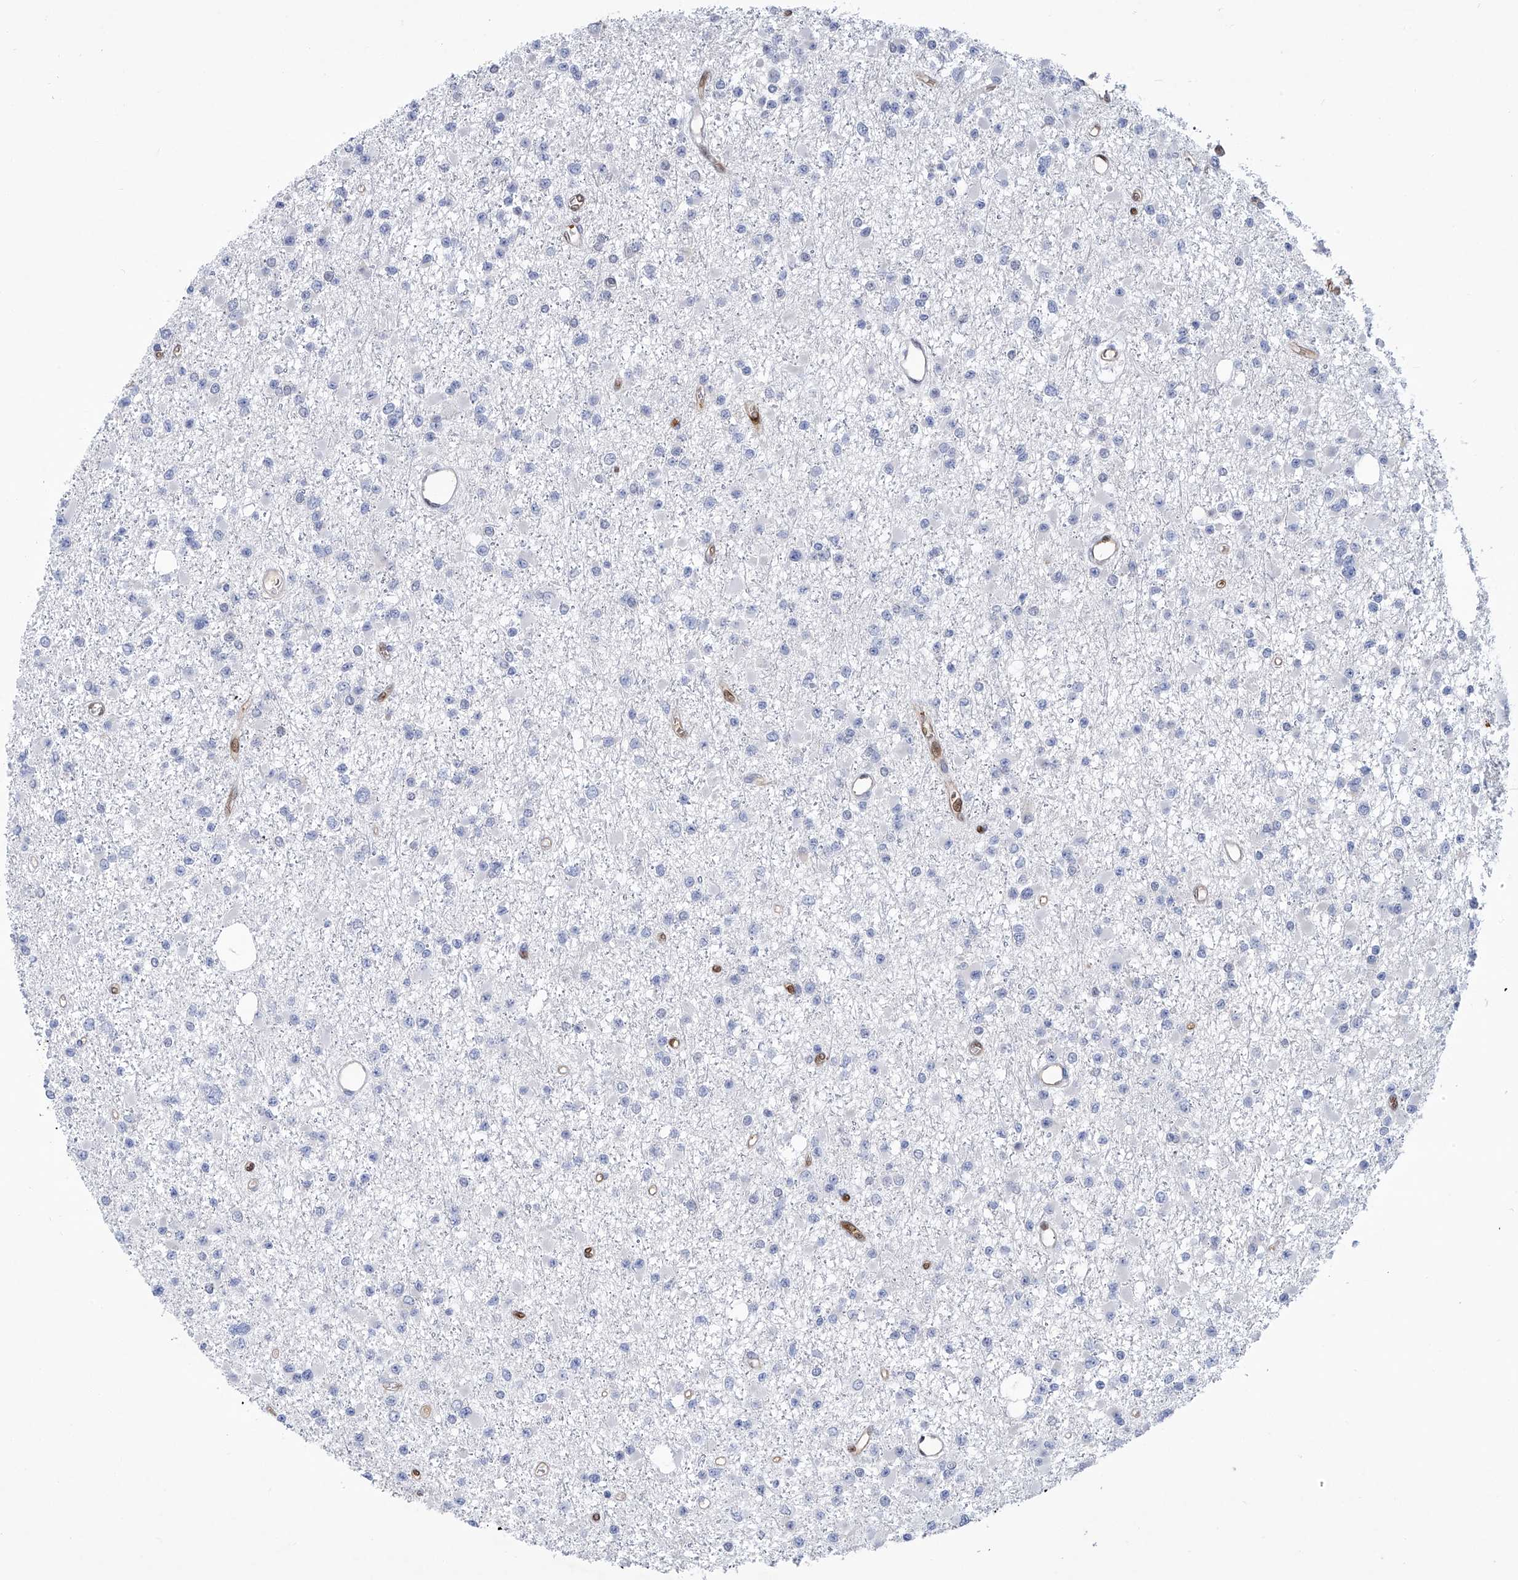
{"staining": {"intensity": "negative", "quantity": "none", "location": "none"}, "tissue": "glioma", "cell_type": "Tumor cells", "image_type": "cancer", "snomed": [{"axis": "morphology", "description": "Glioma, malignant, Low grade"}, {"axis": "topography", "description": "Brain"}], "caption": "High power microscopy histopathology image of an immunohistochemistry micrograph of glioma, revealing no significant staining in tumor cells.", "gene": "PHF20", "patient": {"sex": "female", "age": 22}}